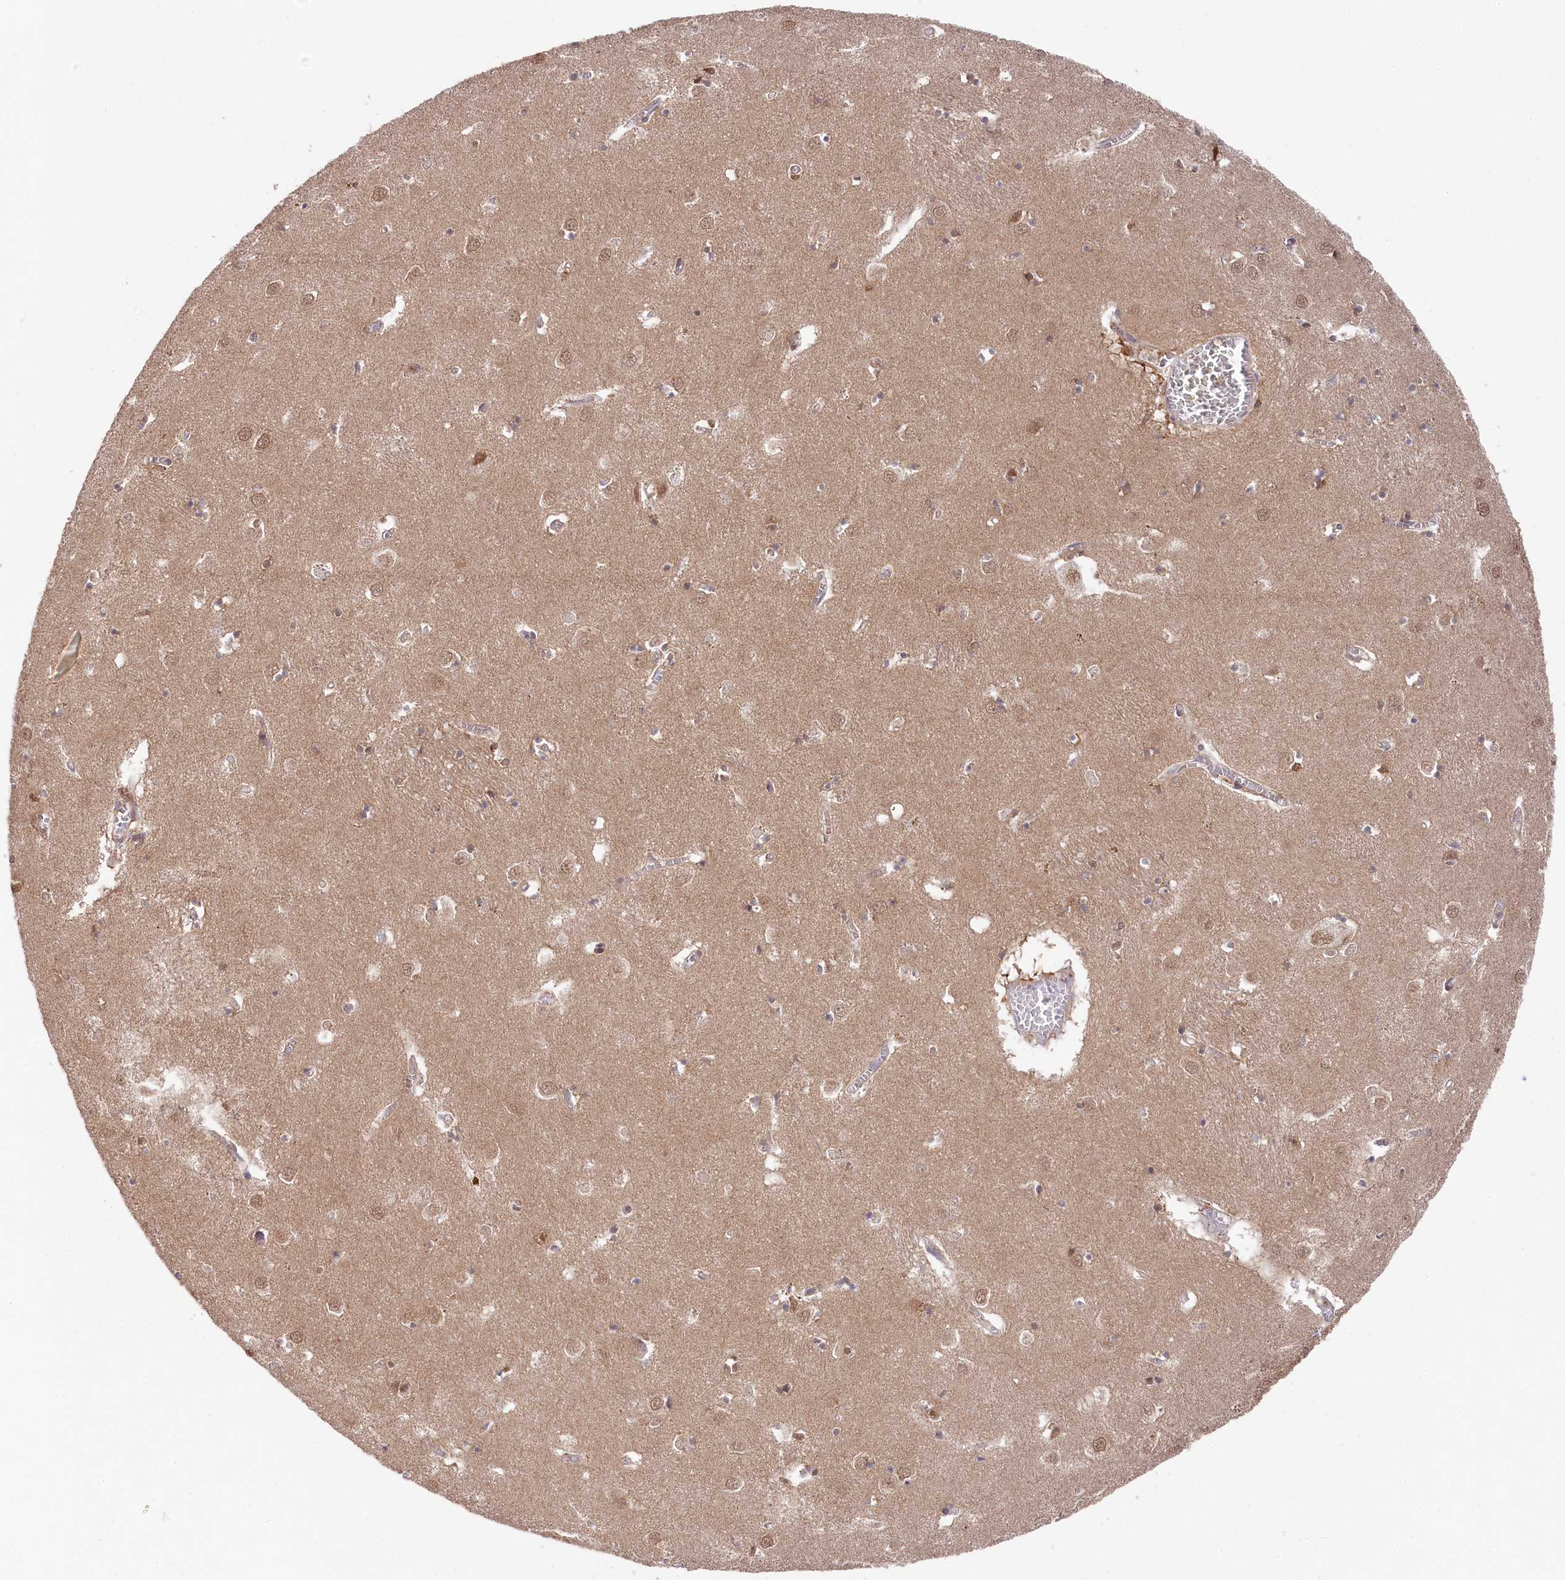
{"staining": {"intensity": "weak", "quantity": "25%-75%", "location": "cytoplasmic/membranous"}, "tissue": "caudate", "cell_type": "Glial cells", "image_type": "normal", "snomed": [{"axis": "morphology", "description": "Normal tissue, NOS"}, {"axis": "topography", "description": "Lateral ventricle wall"}], "caption": "An immunohistochemistry histopathology image of benign tissue is shown. Protein staining in brown shows weak cytoplasmic/membranous positivity in caudate within glial cells. (DAB IHC, brown staining for protein, blue staining for nuclei).", "gene": "PPP1R21", "patient": {"sex": "male", "age": 70}}